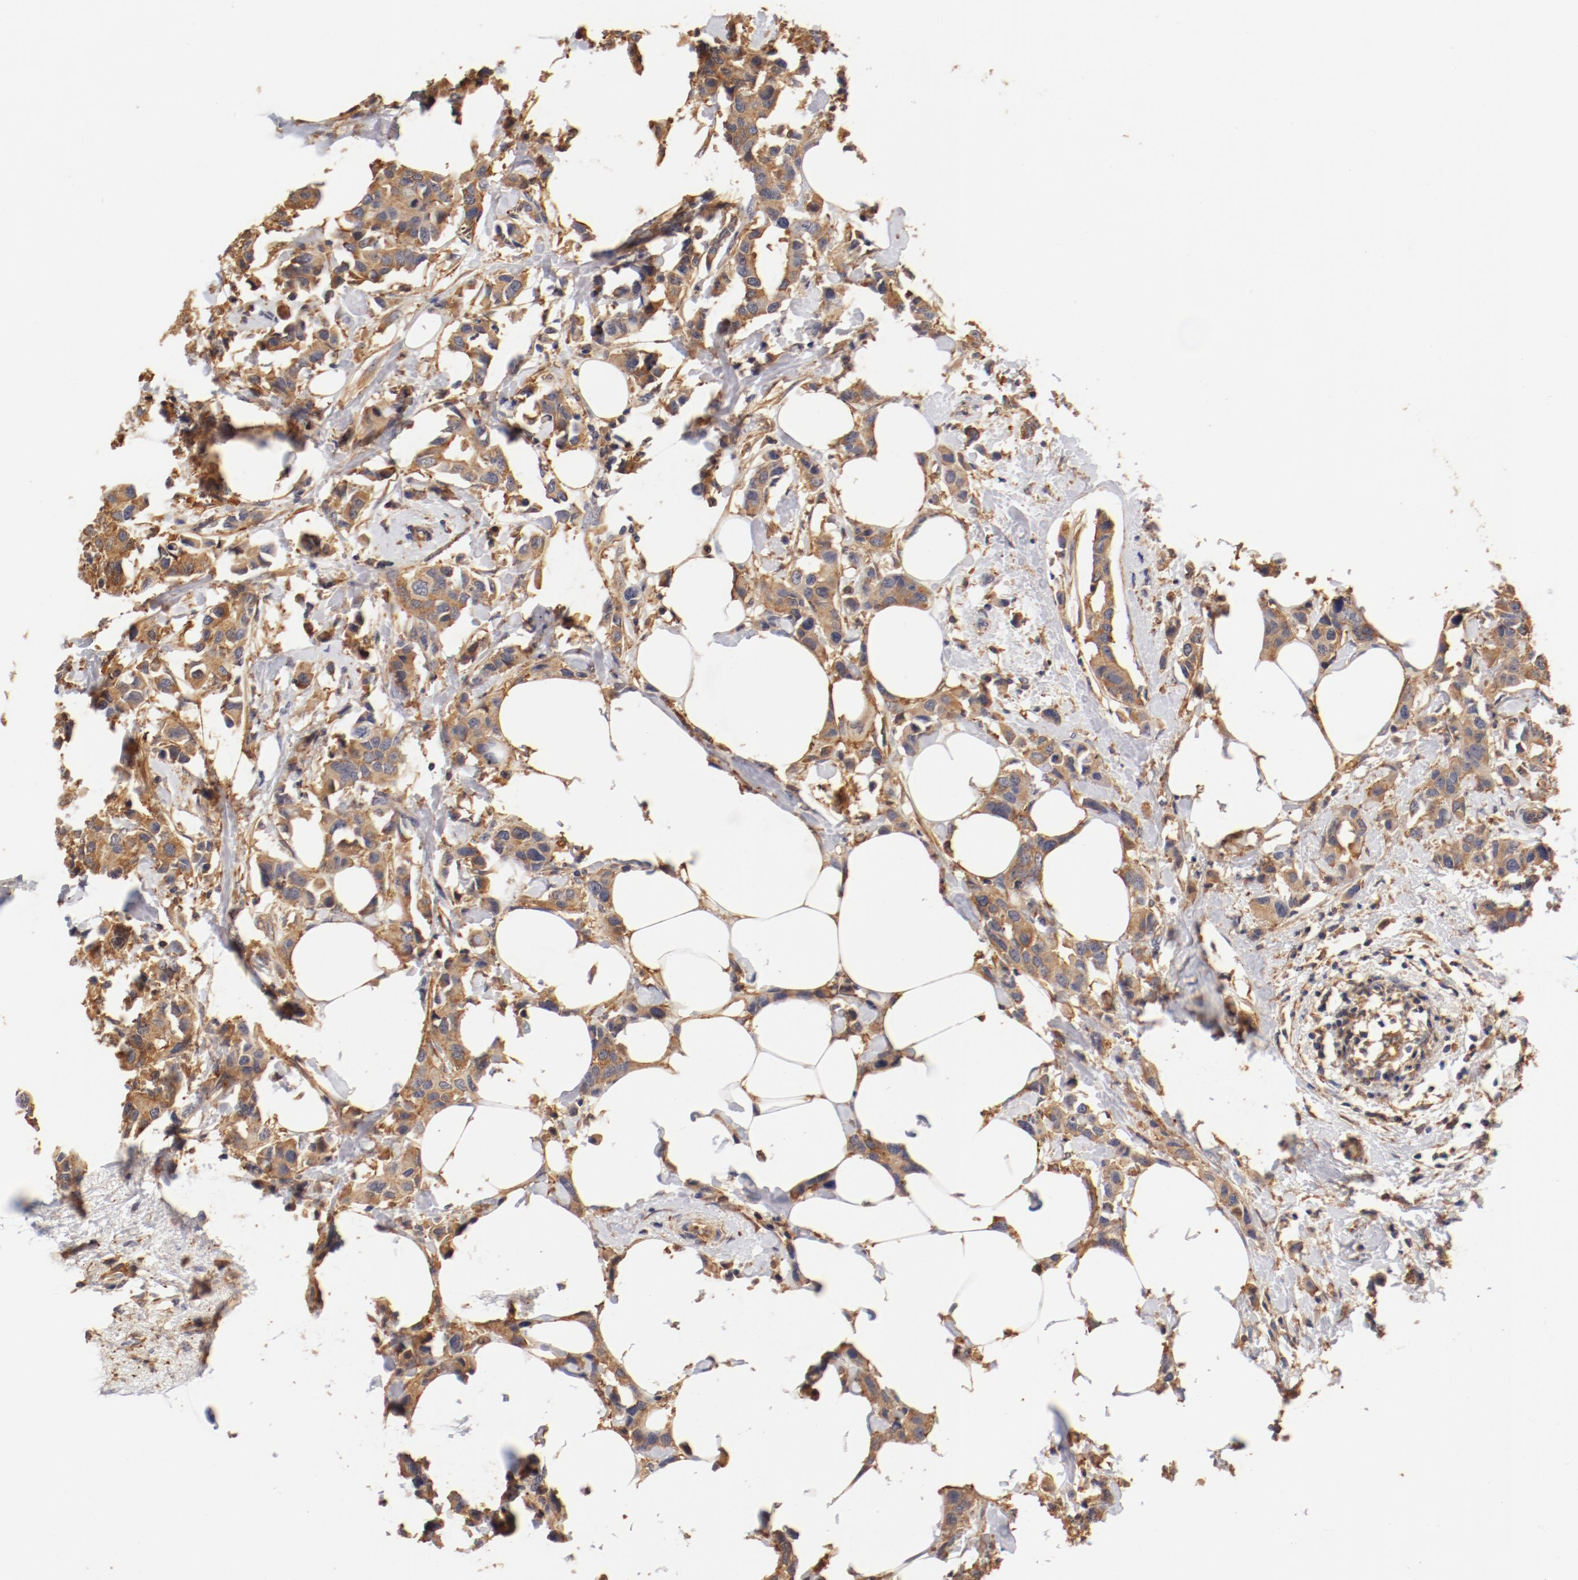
{"staining": {"intensity": "moderate", "quantity": ">75%", "location": "cytoplasmic/membranous"}, "tissue": "breast cancer", "cell_type": "Tumor cells", "image_type": "cancer", "snomed": [{"axis": "morphology", "description": "Normal tissue, NOS"}, {"axis": "morphology", "description": "Duct carcinoma"}, {"axis": "topography", "description": "Breast"}], "caption": "A micrograph showing moderate cytoplasmic/membranous expression in approximately >75% of tumor cells in infiltrating ductal carcinoma (breast), as visualized by brown immunohistochemical staining.", "gene": "FCMR", "patient": {"sex": "female", "age": 50}}